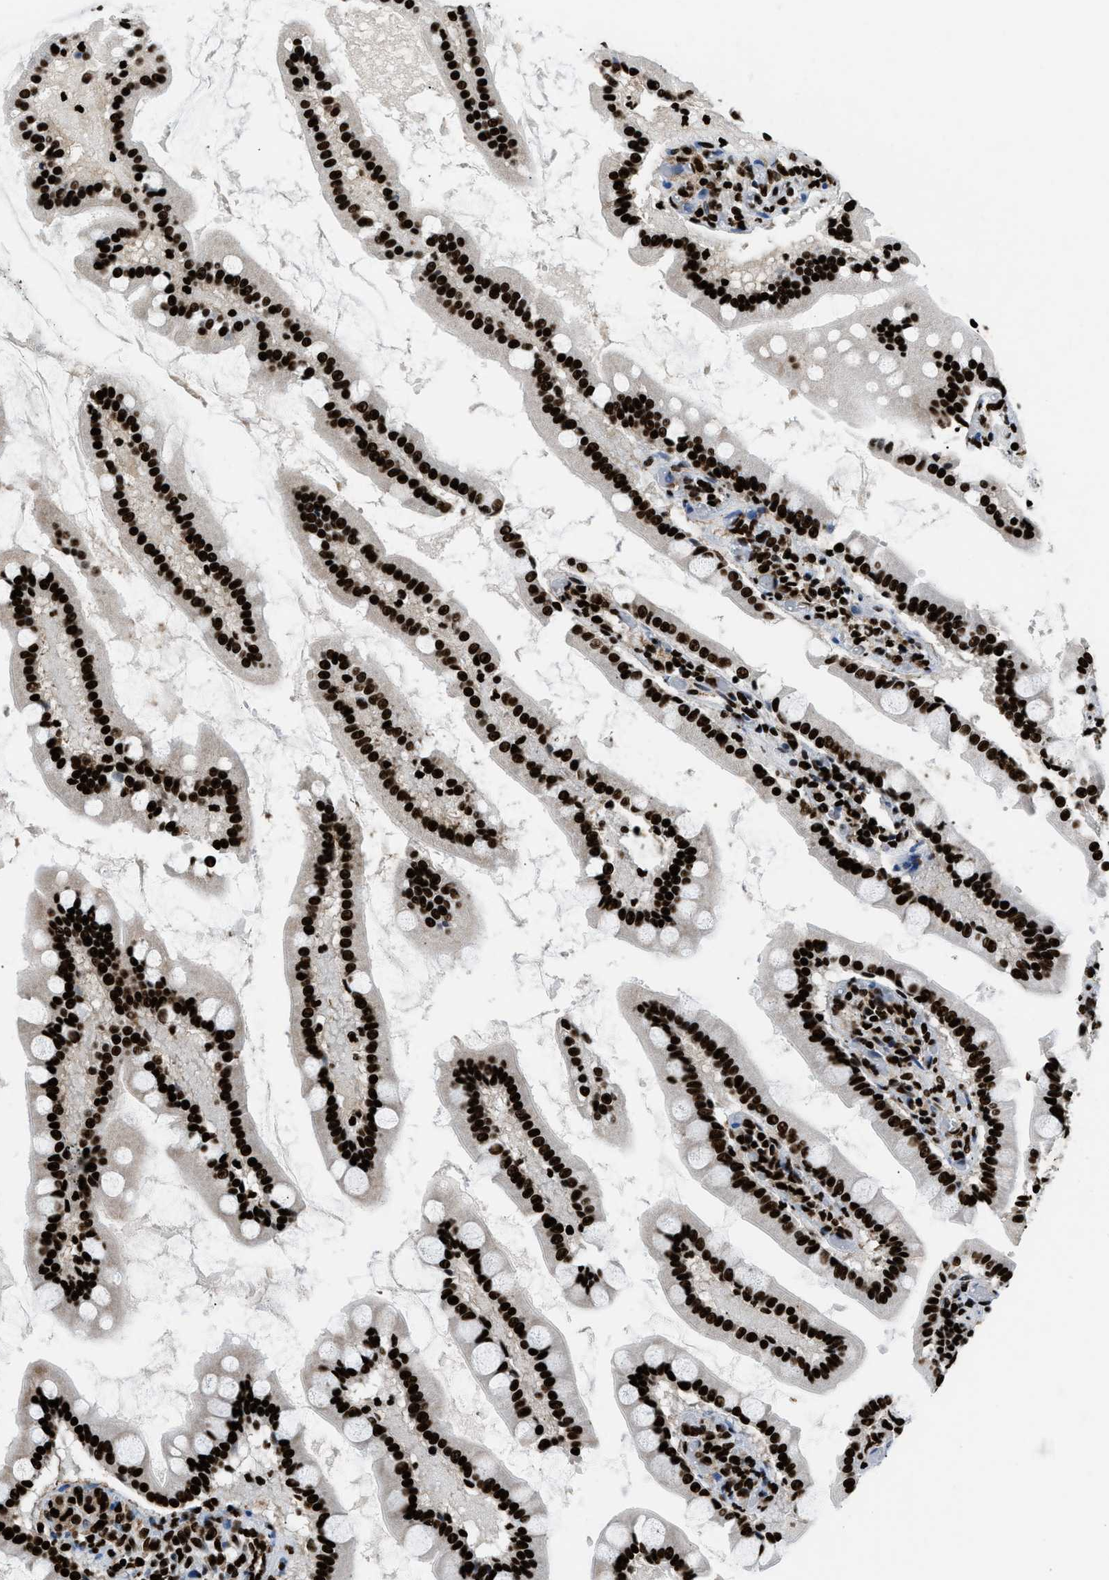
{"staining": {"intensity": "strong", "quantity": ">75%", "location": "nuclear"}, "tissue": "small intestine", "cell_type": "Glandular cells", "image_type": "normal", "snomed": [{"axis": "morphology", "description": "Normal tissue, NOS"}, {"axis": "topography", "description": "Small intestine"}], "caption": "The photomicrograph reveals staining of unremarkable small intestine, revealing strong nuclear protein expression (brown color) within glandular cells.", "gene": "HNRNPM", "patient": {"sex": "male", "age": 41}}